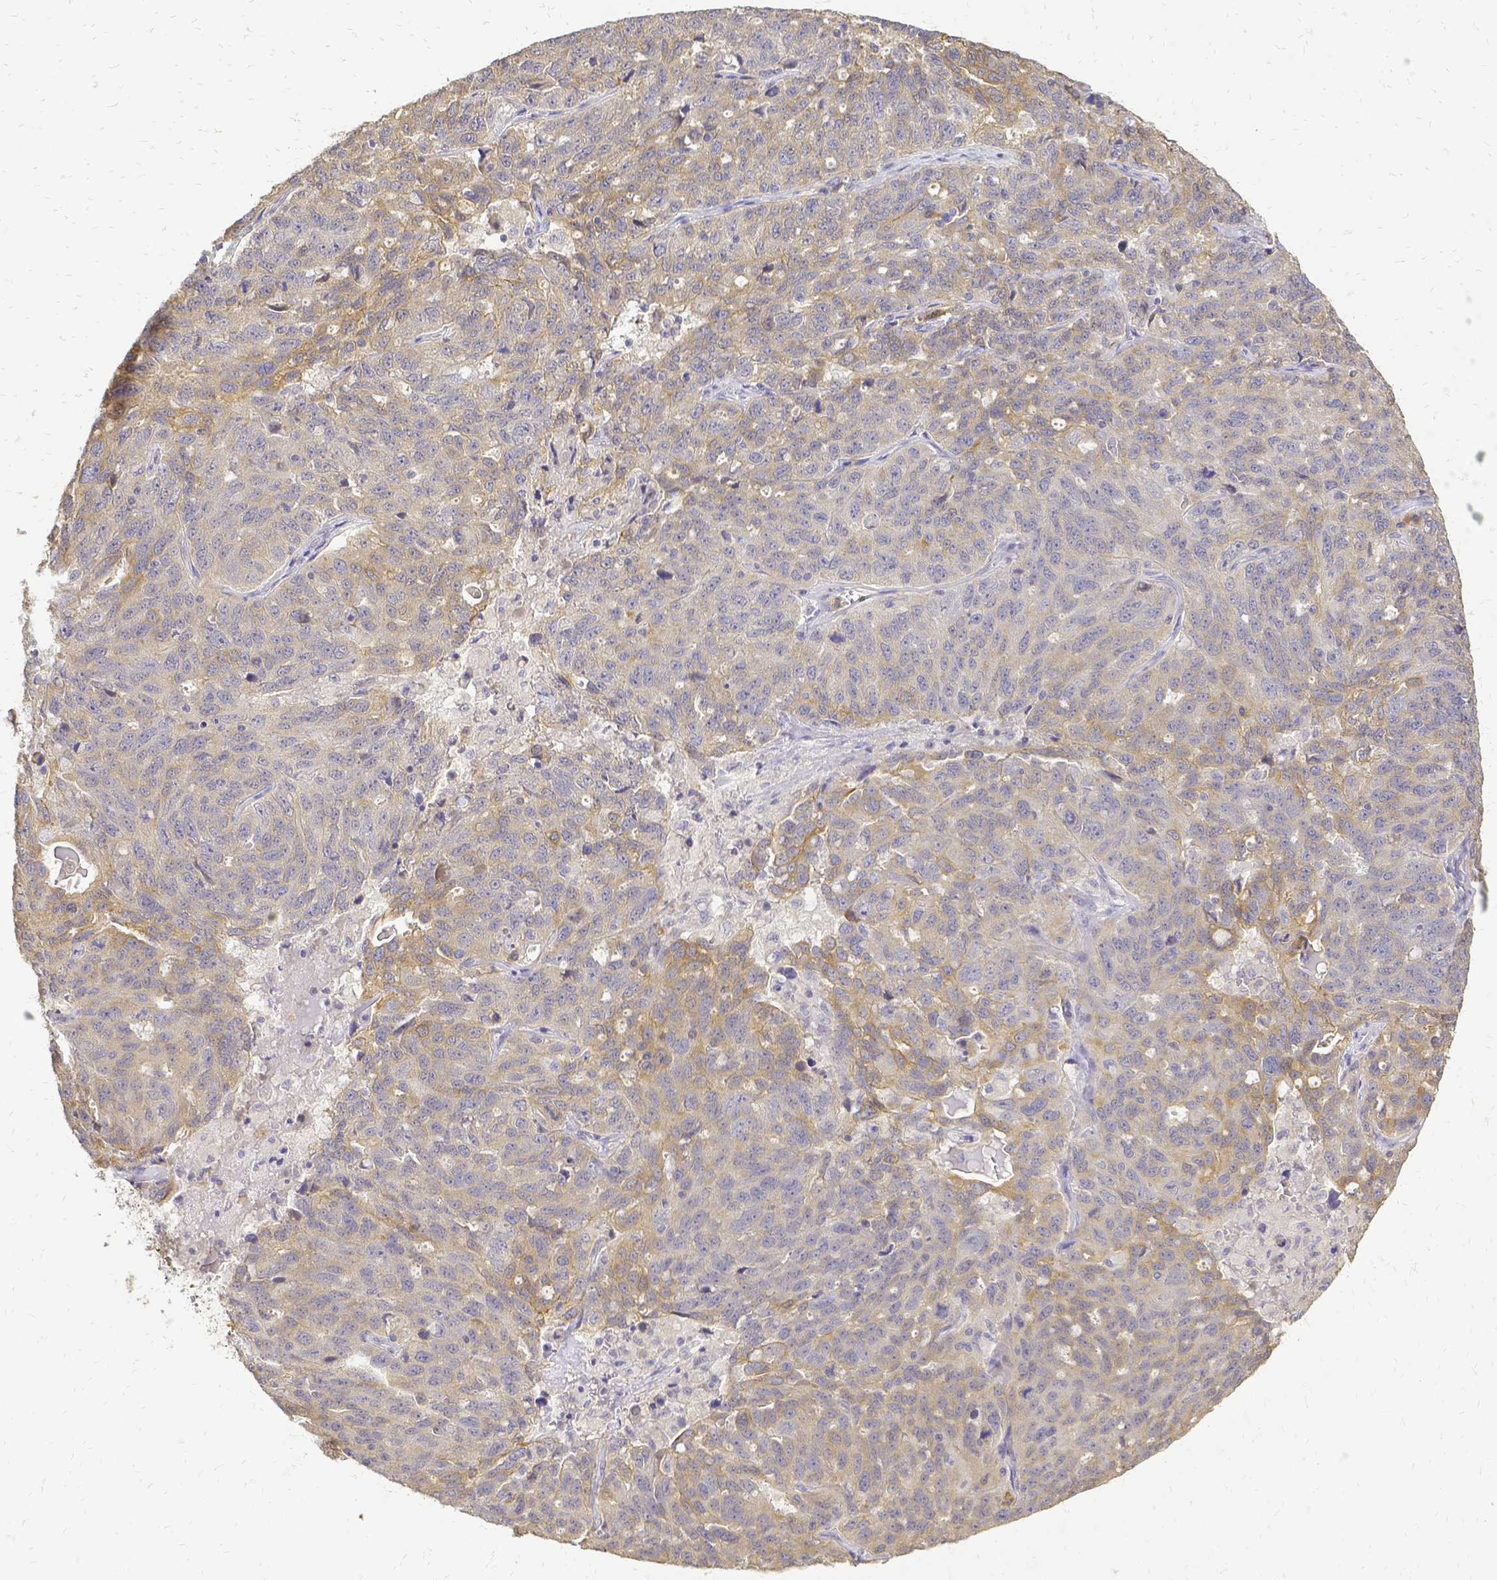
{"staining": {"intensity": "moderate", "quantity": "25%-75%", "location": "cytoplasmic/membranous"}, "tissue": "ovarian cancer", "cell_type": "Tumor cells", "image_type": "cancer", "snomed": [{"axis": "morphology", "description": "Cystadenocarcinoma, serous, NOS"}, {"axis": "topography", "description": "Ovary"}], "caption": "Immunohistochemical staining of human ovarian cancer demonstrates medium levels of moderate cytoplasmic/membranous protein positivity in about 25%-75% of tumor cells.", "gene": "CIB1", "patient": {"sex": "female", "age": 71}}